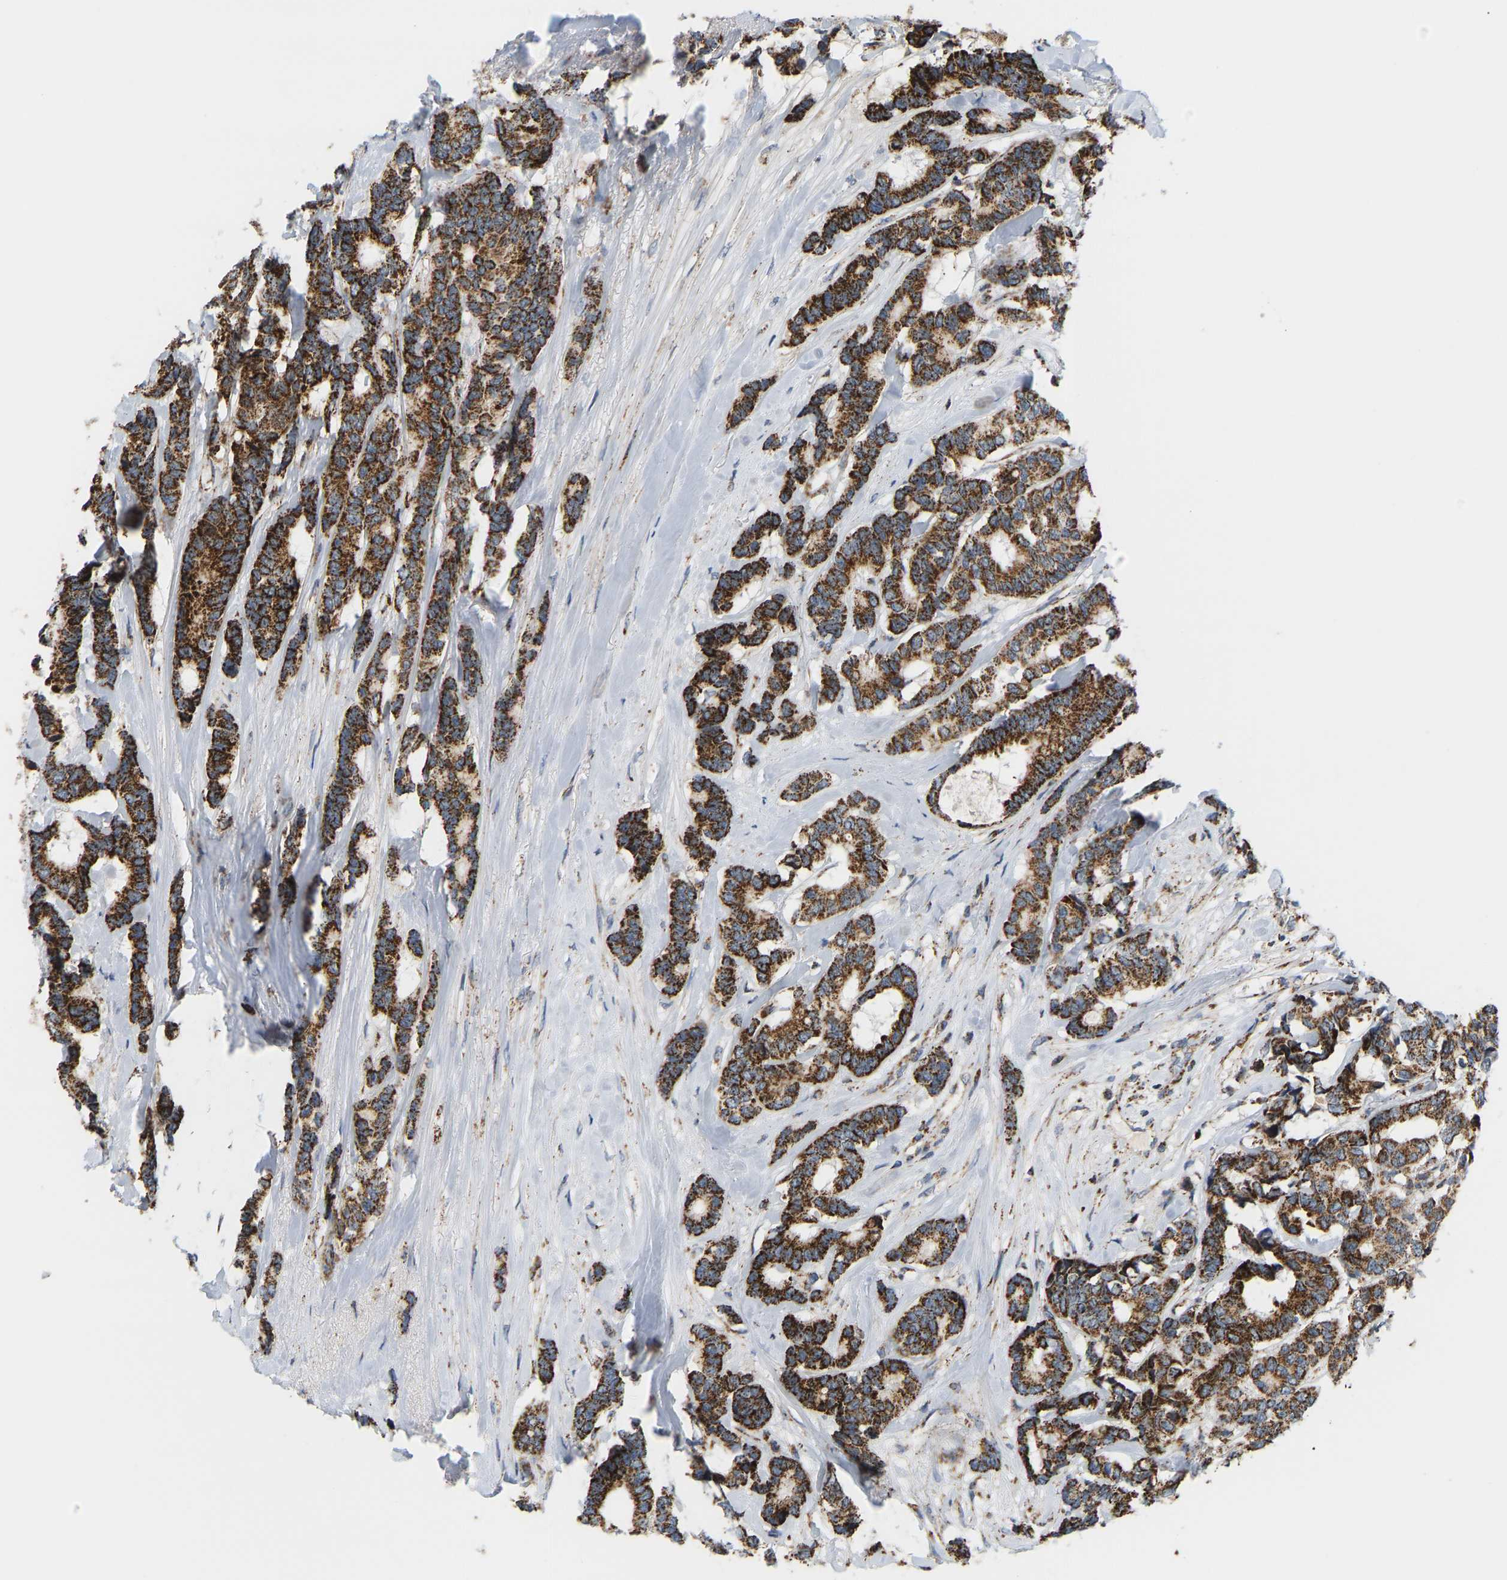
{"staining": {"intensity": "strong", "quantity": ">75%", "location": "cytoplasmic/membranous"}, "tissue": "breast cancer", "cell_type": "Tumor cells", "image_type": "cancer", "snomed": [{"axis": "morphology", "description": "Duct carcinoma"}, {"axis": "topography", "description": "Breast"}], "caption": "Approximately >75% of tumor cells in human breast invasive ductal carcinoma show strong cytoplasmic/membranous protein positivity as visualized by brown immunohistochemical staining.", "gene": "GPSM2", "patient": {"sex": "female", "age": 87}}